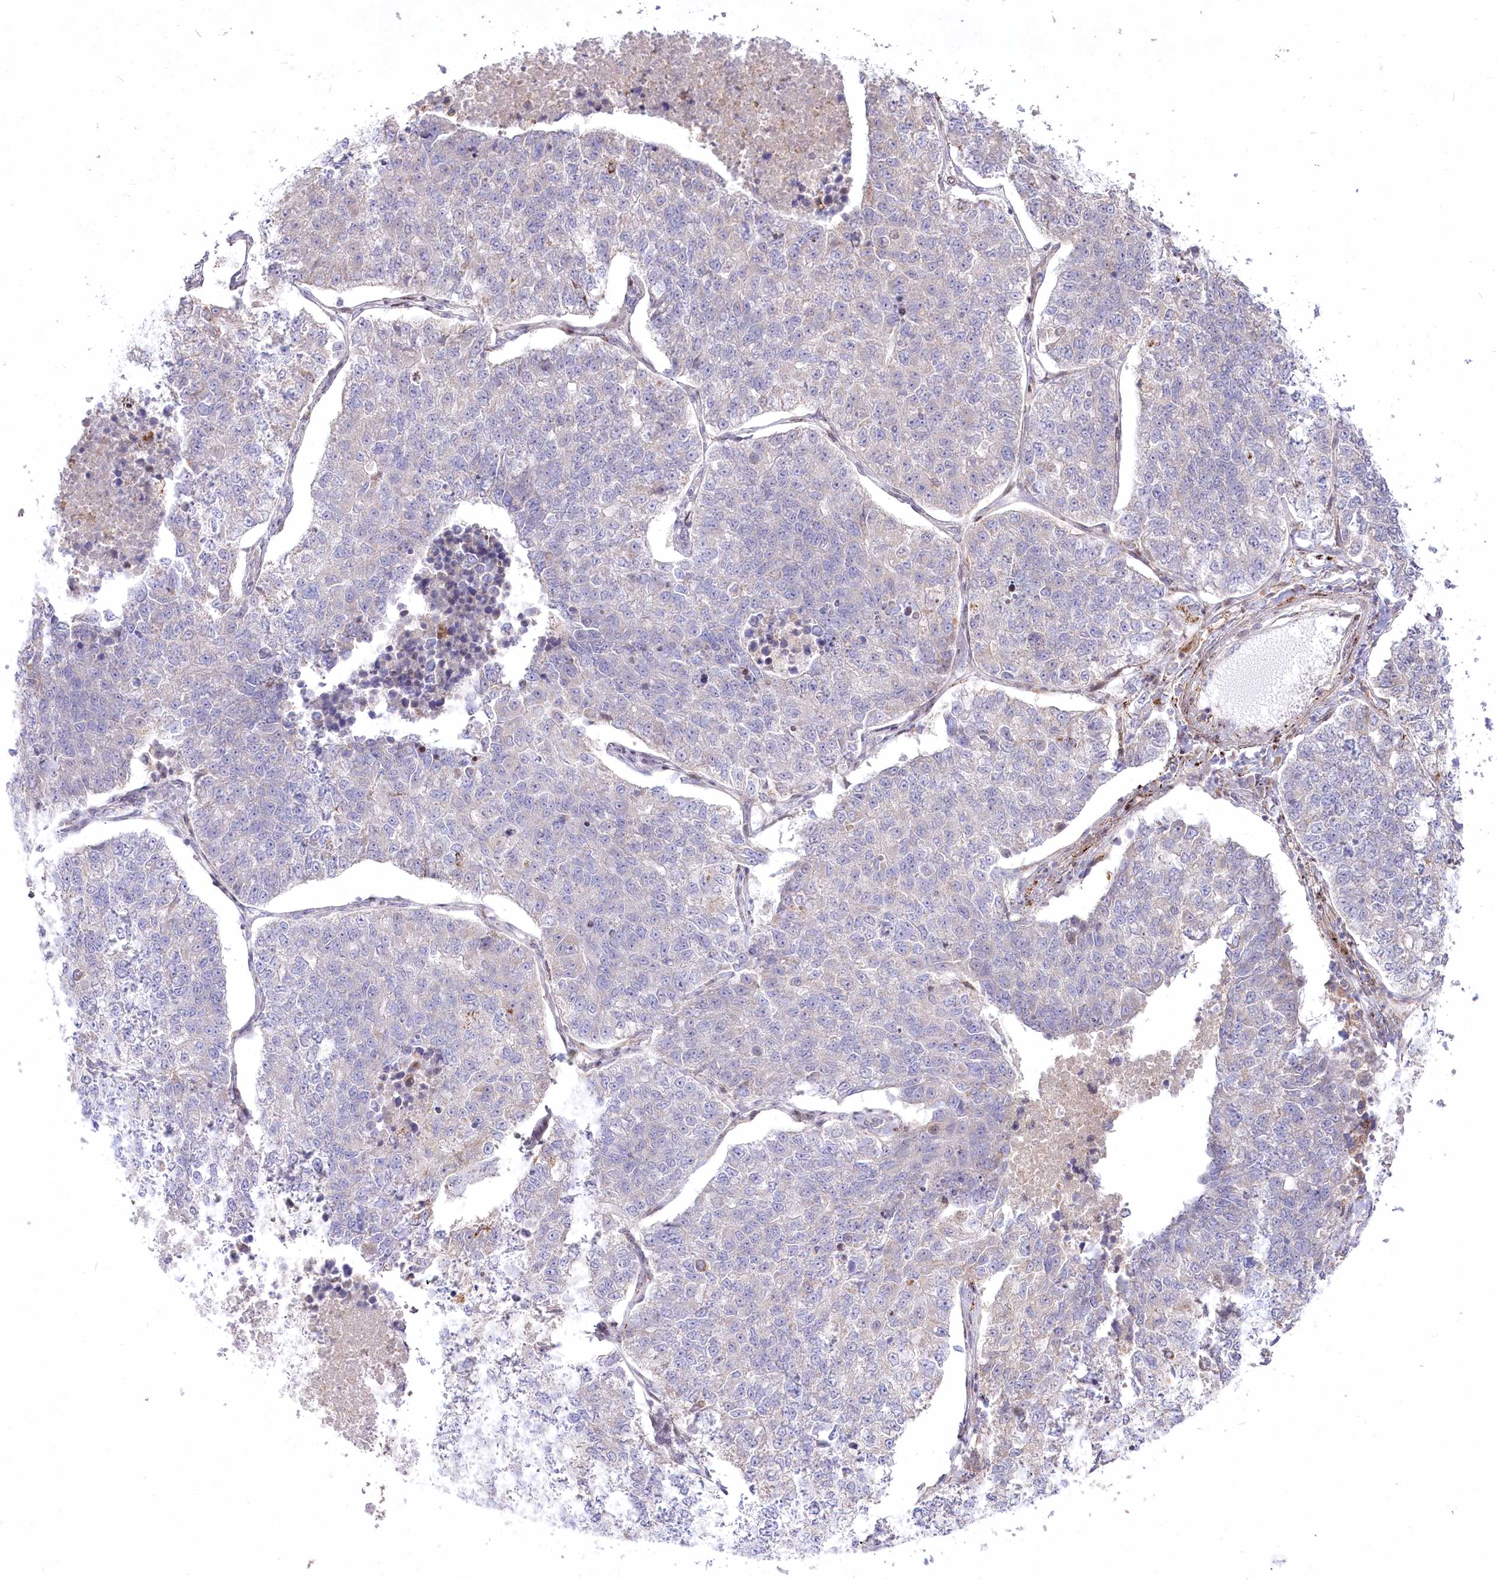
{"staining": {"intensity": "negative", "quantity": "none", "location": "none"}, "tissue": "lung cancer", "cell_type": "Tumor cells", "image_type": "cancer", "snomed": [{"axis": "morphology", "description": "Adenocarcinoma, NOS"}, {"axis": "topography", "description": "Lung"}], "caption": "This is an IHC photomicrograph of lung adenocarcinoma. There is no staining in tumor cells.", "gene": "CEP164", "patient": {"sex": "male", "age": 49}}